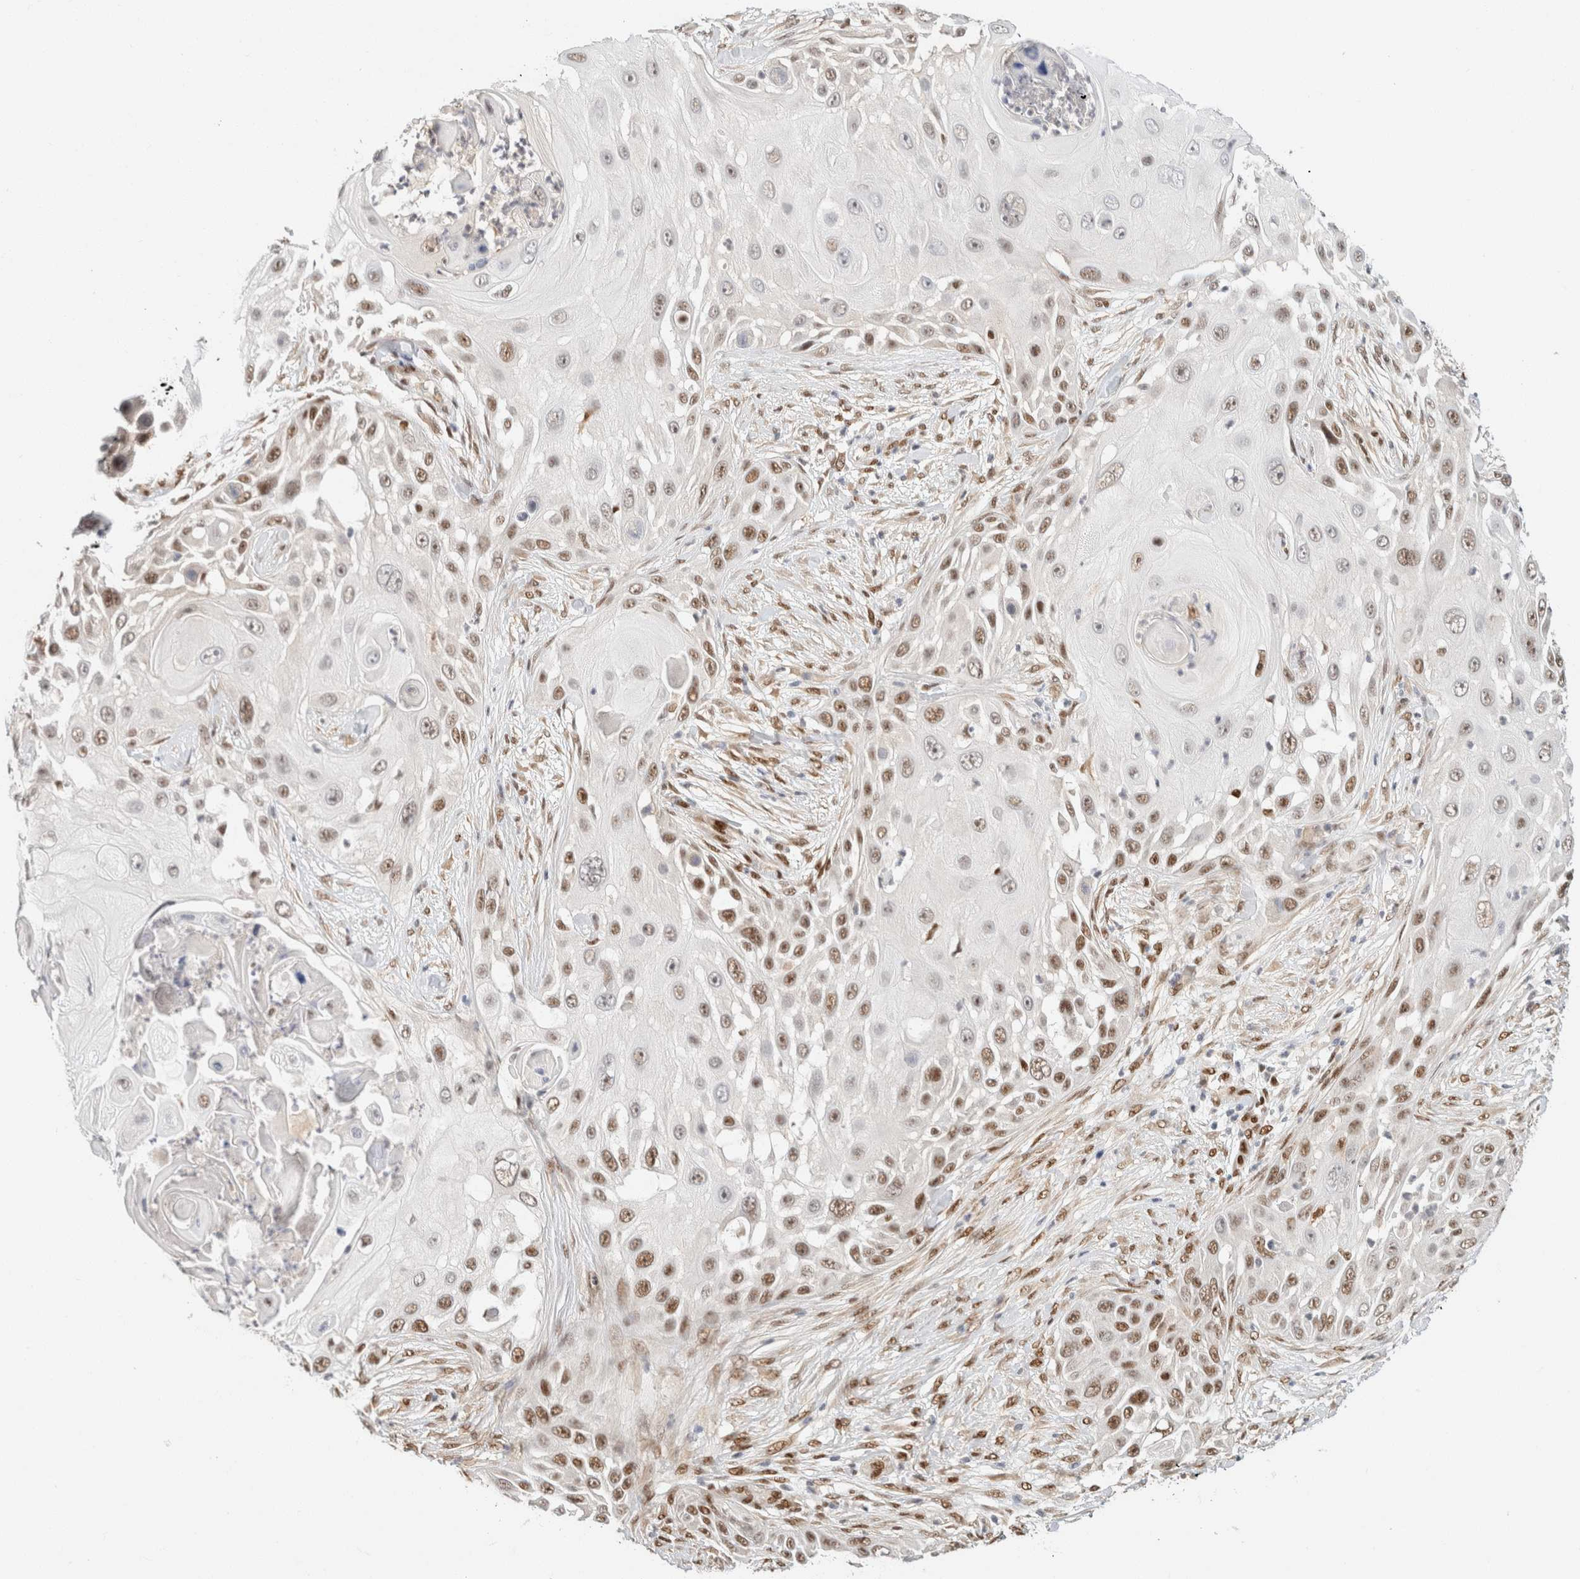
{"staining": {"intensity": "moderate", "quantity": "25%-75%", "location": "nuclear"}, "tissue": "skin cancer", "cell_type": "Tumor cells", "image_type": "cancer", "snomed": [{"axis": "morphology", "description": "Squamous cell carcinoma, NOS"}, {"axis": "topography", "description": "Skin"}], "caption": "Skin cancer stained with a protein marker demonstrates moderate staining in tumor cells.", "gene": "ZNF768", "patient": {"sex": "female", "age": 44}}